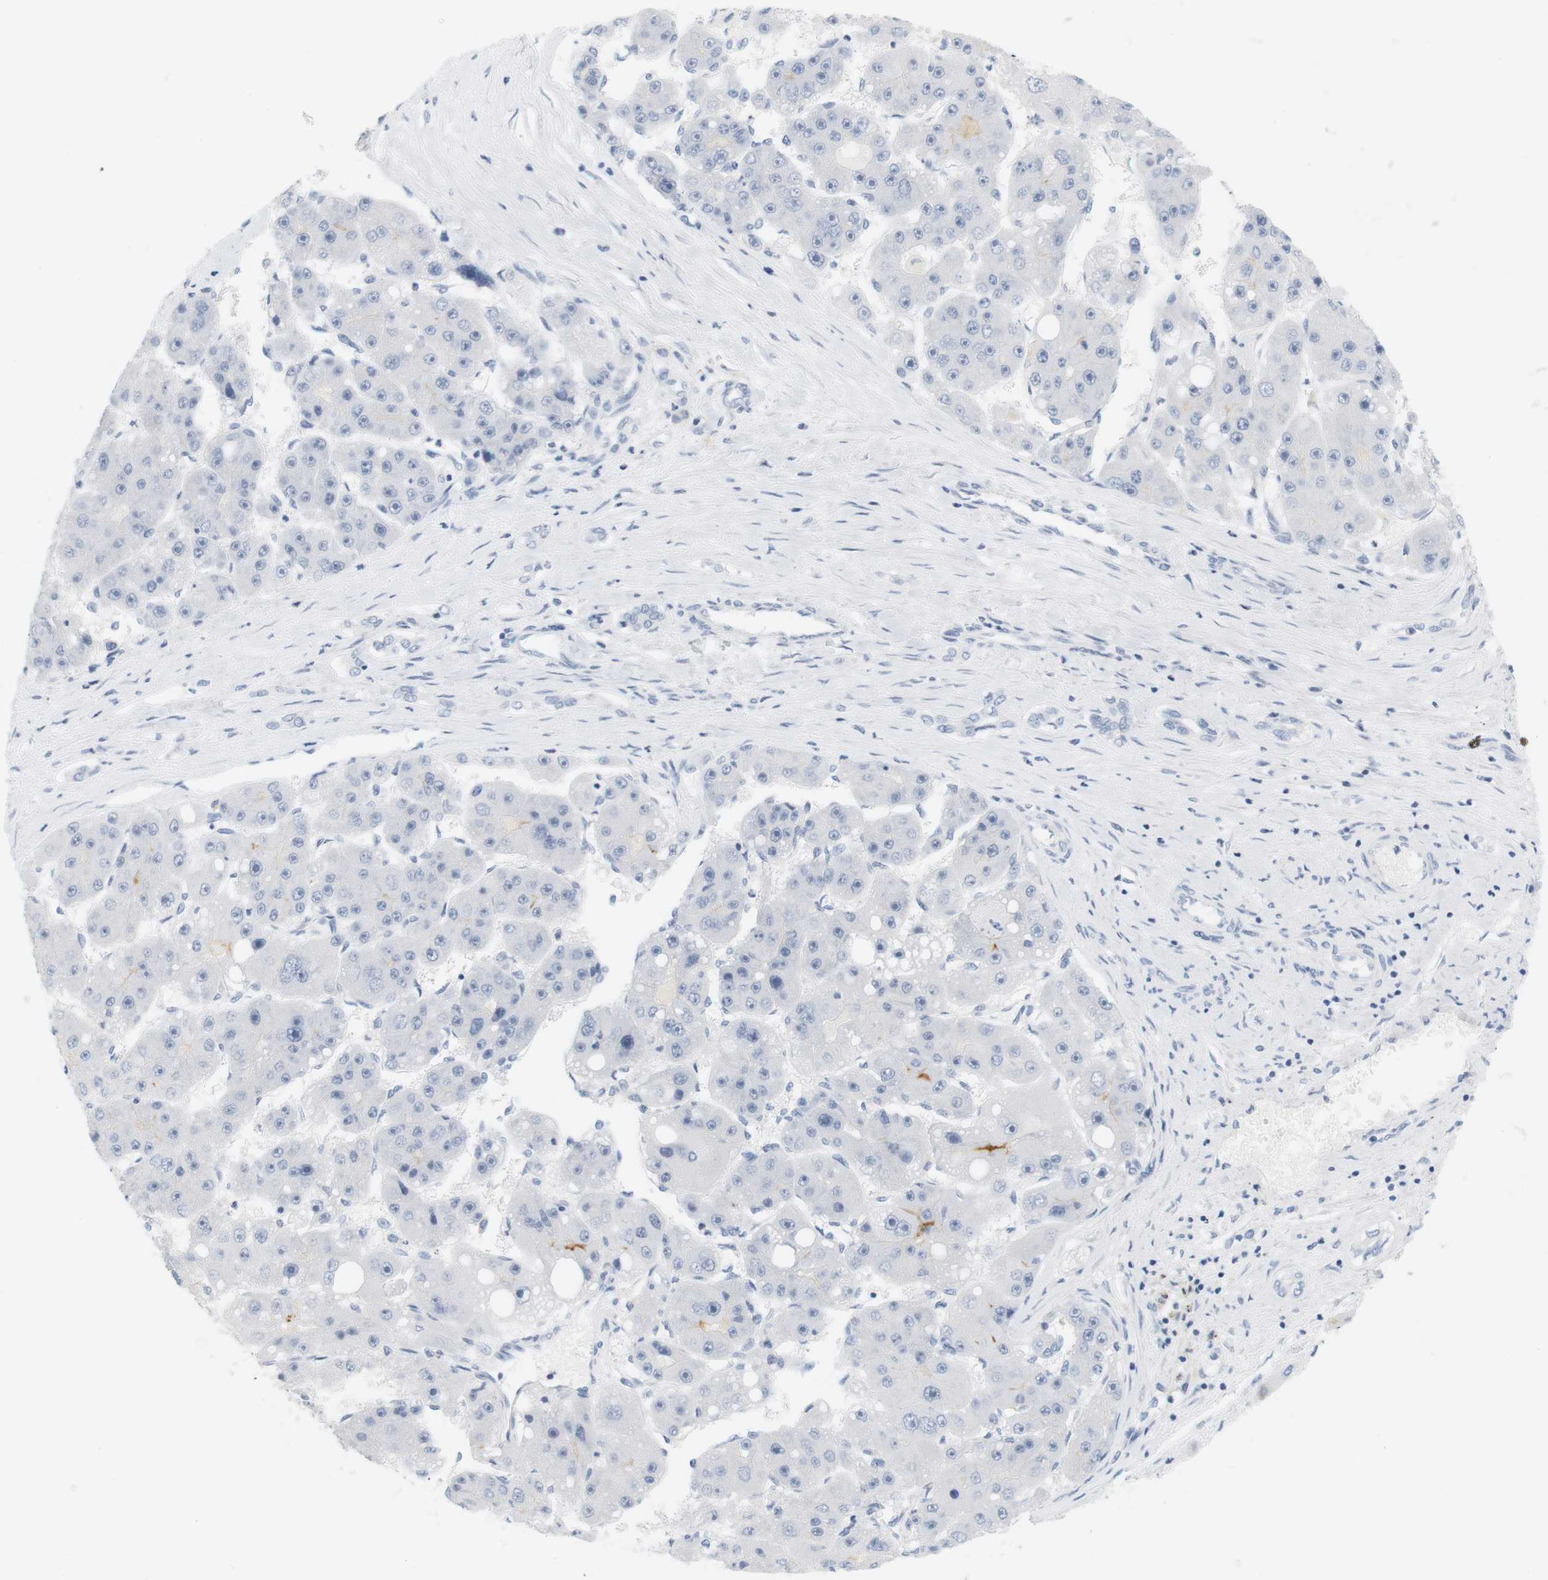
{"staining": {"intensity": "negative", "quantity": "none", "location": "none"}, "tissue": "liver cancer", "cell_type": "Tumor cells", "image_type": "cancer", "snomed": [{"axis": "morphology", "description": "Carcinoma, Hepatocellular, NOS"}, {"axis": "topography", "description": "Liver"}], "caption": "Immunohistochemistry (IHC) photomicrograph of neoplastic tissue: human liver cancer stained with DAB shows no significant protein staining in tumor cells.", "gene": "OPRM1", "patient": {"sex": "female", "age": 61}}